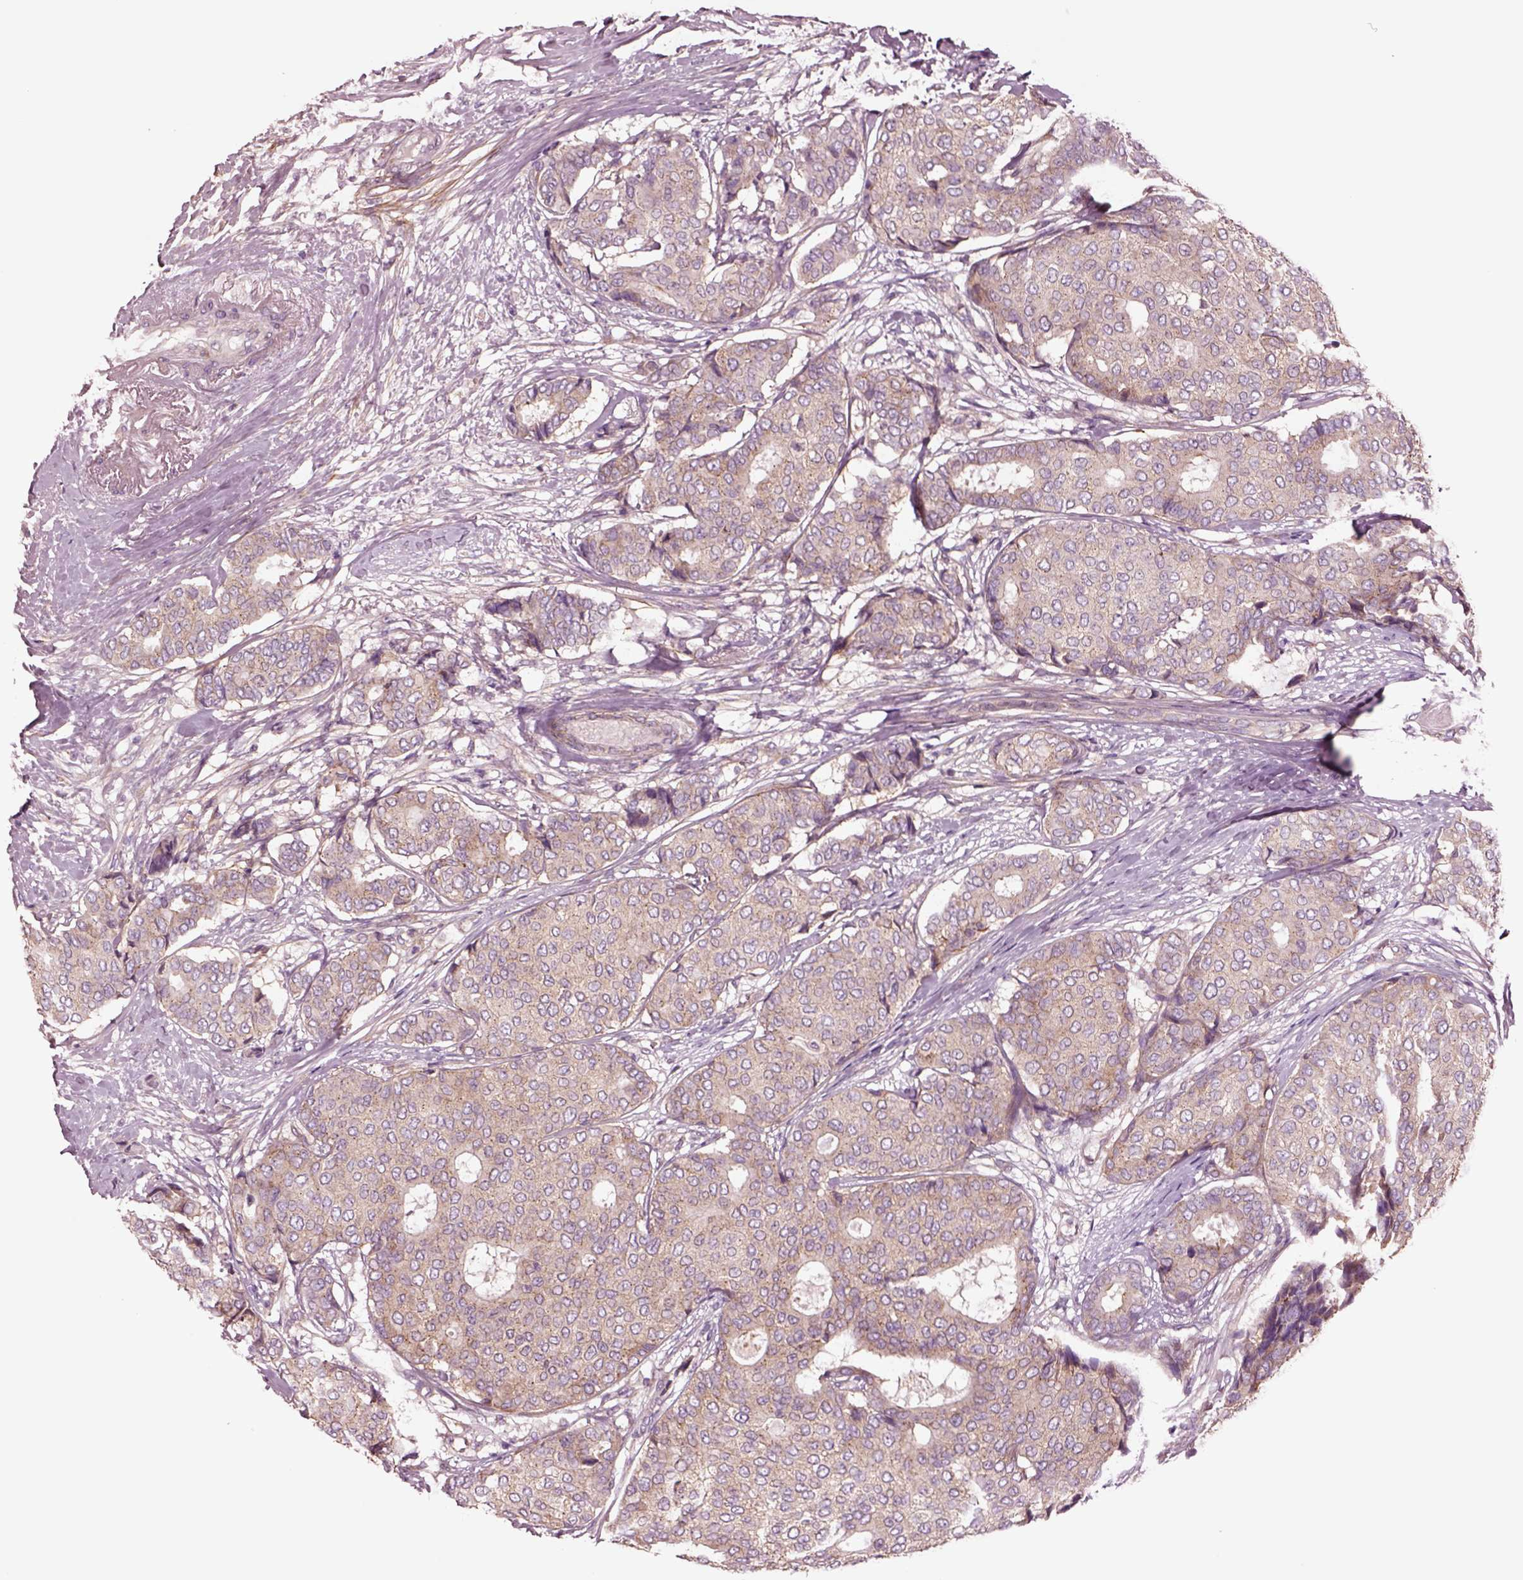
{"staining": {"intensity": "moderate", "quantity": ">75%", "location": "cytoplasmic/membranous"}, "tissue": "breast cancer", "cell_type": "Tumor cells", "image_type": "cancer", "snomed": [{"axis": "morphology", "description": "Duct carcinoma"}, {"axis": "topography", "description": "Breast"}], "caption": "High-power microscopy captured an immunohistochemistry (IHC) image of invasive ductal carcinoma (breast), revealing moderate cytoplasmic/membranous staining in approximately >75% of tumor cells.", "gene": "SEC23A", "patient": {"sex": "female", "age": 75}}